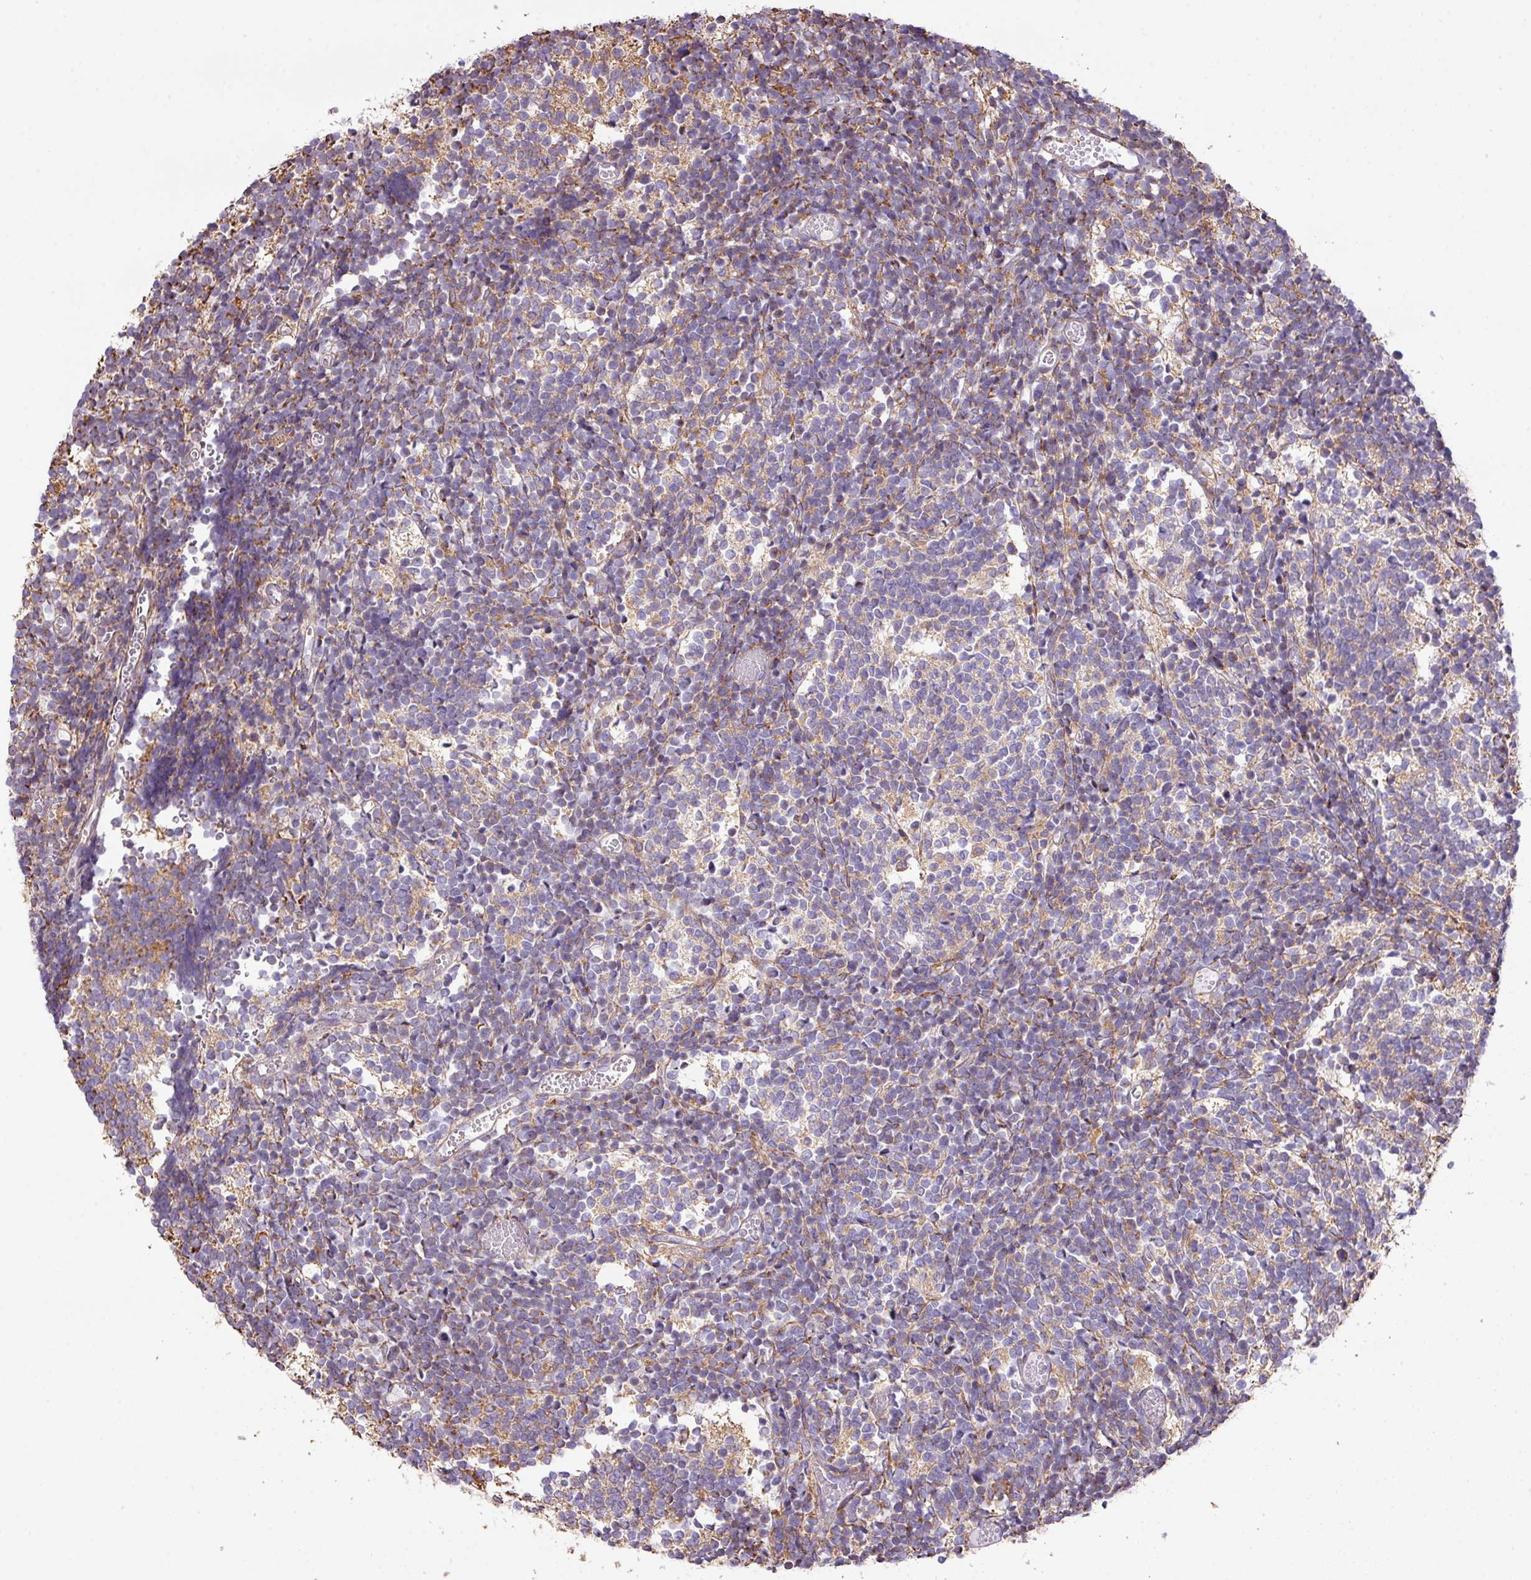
{"staining": {"intensity": "weak", "quantity": "25%-75%", "location": "cytoplasmic/membranous"}, "tissue": "glioma", "cell_type": "Tumor cells", "image_type": "cancer", "snomed": [{"axis": "morphology", "description": "Glioma, malignant, Low grade"}, {"axis": "topography", "description": "Brain"}], "caption": "Tumor cells display weak cytoplasmic/membranous positivity in approximately 25%-75% of cells in glioma. (Brightfield microscopy of DAB IHC at high magnification).", "gene": "LRRC41", "patient": {"sex": "female", "age": 1}}